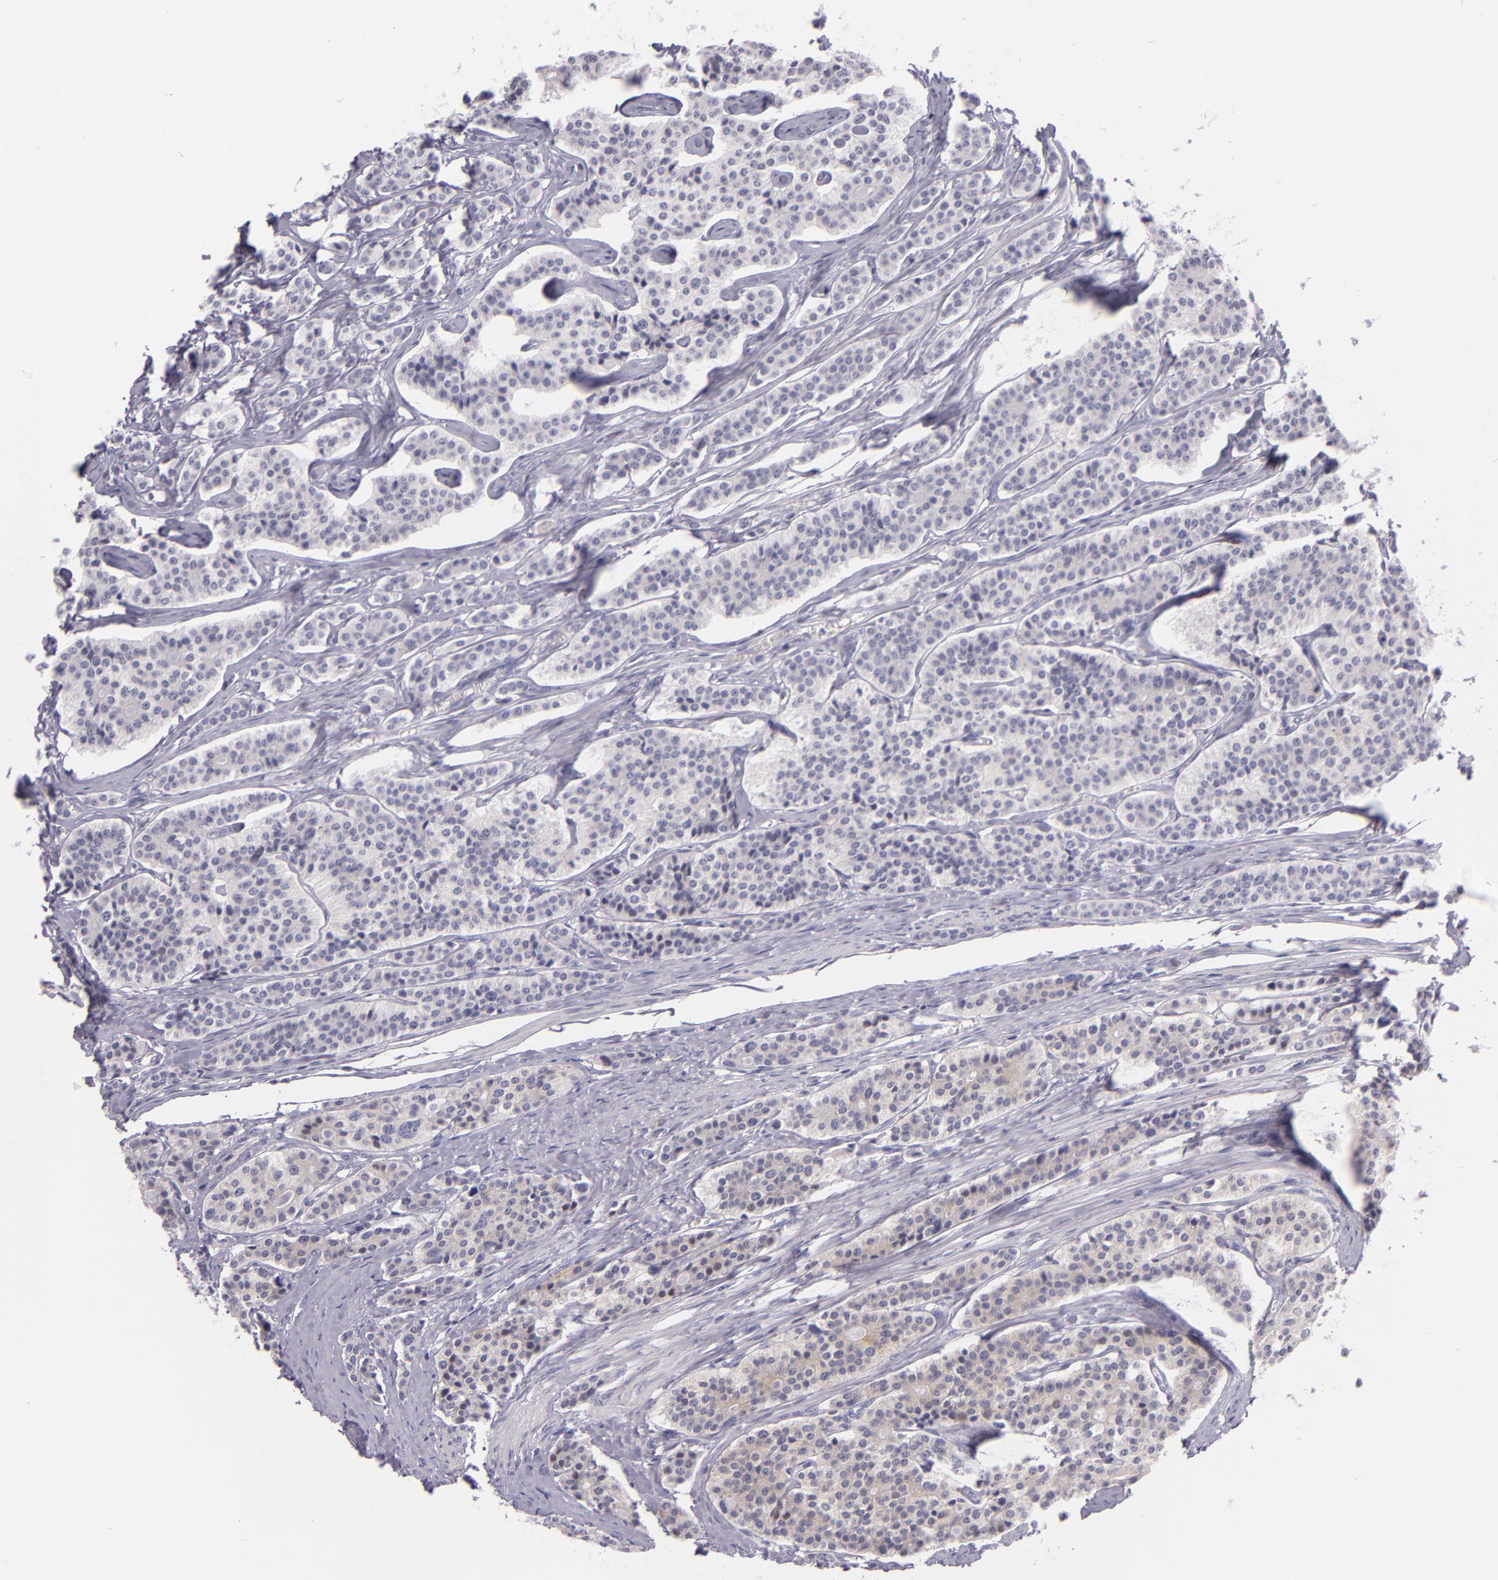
{"staining": {"intensity": "negative", "quantity": "none", "location": "none"}, "tissue": "carcinoid", "cell_type": "Tumor cells", "image_type": "cancer", "snomed": [{"axis": "morphology", "description": "Carcinoid, malignant, NOS"}, {"axis": "topography", "description": "Small intestine"}], "caption": "This is an IHC image of human carcinoid (malignant). There is no expression in tumor cells.", "gene": "HSP90AA1", "patient": {"sex": "male", "age": 63}}